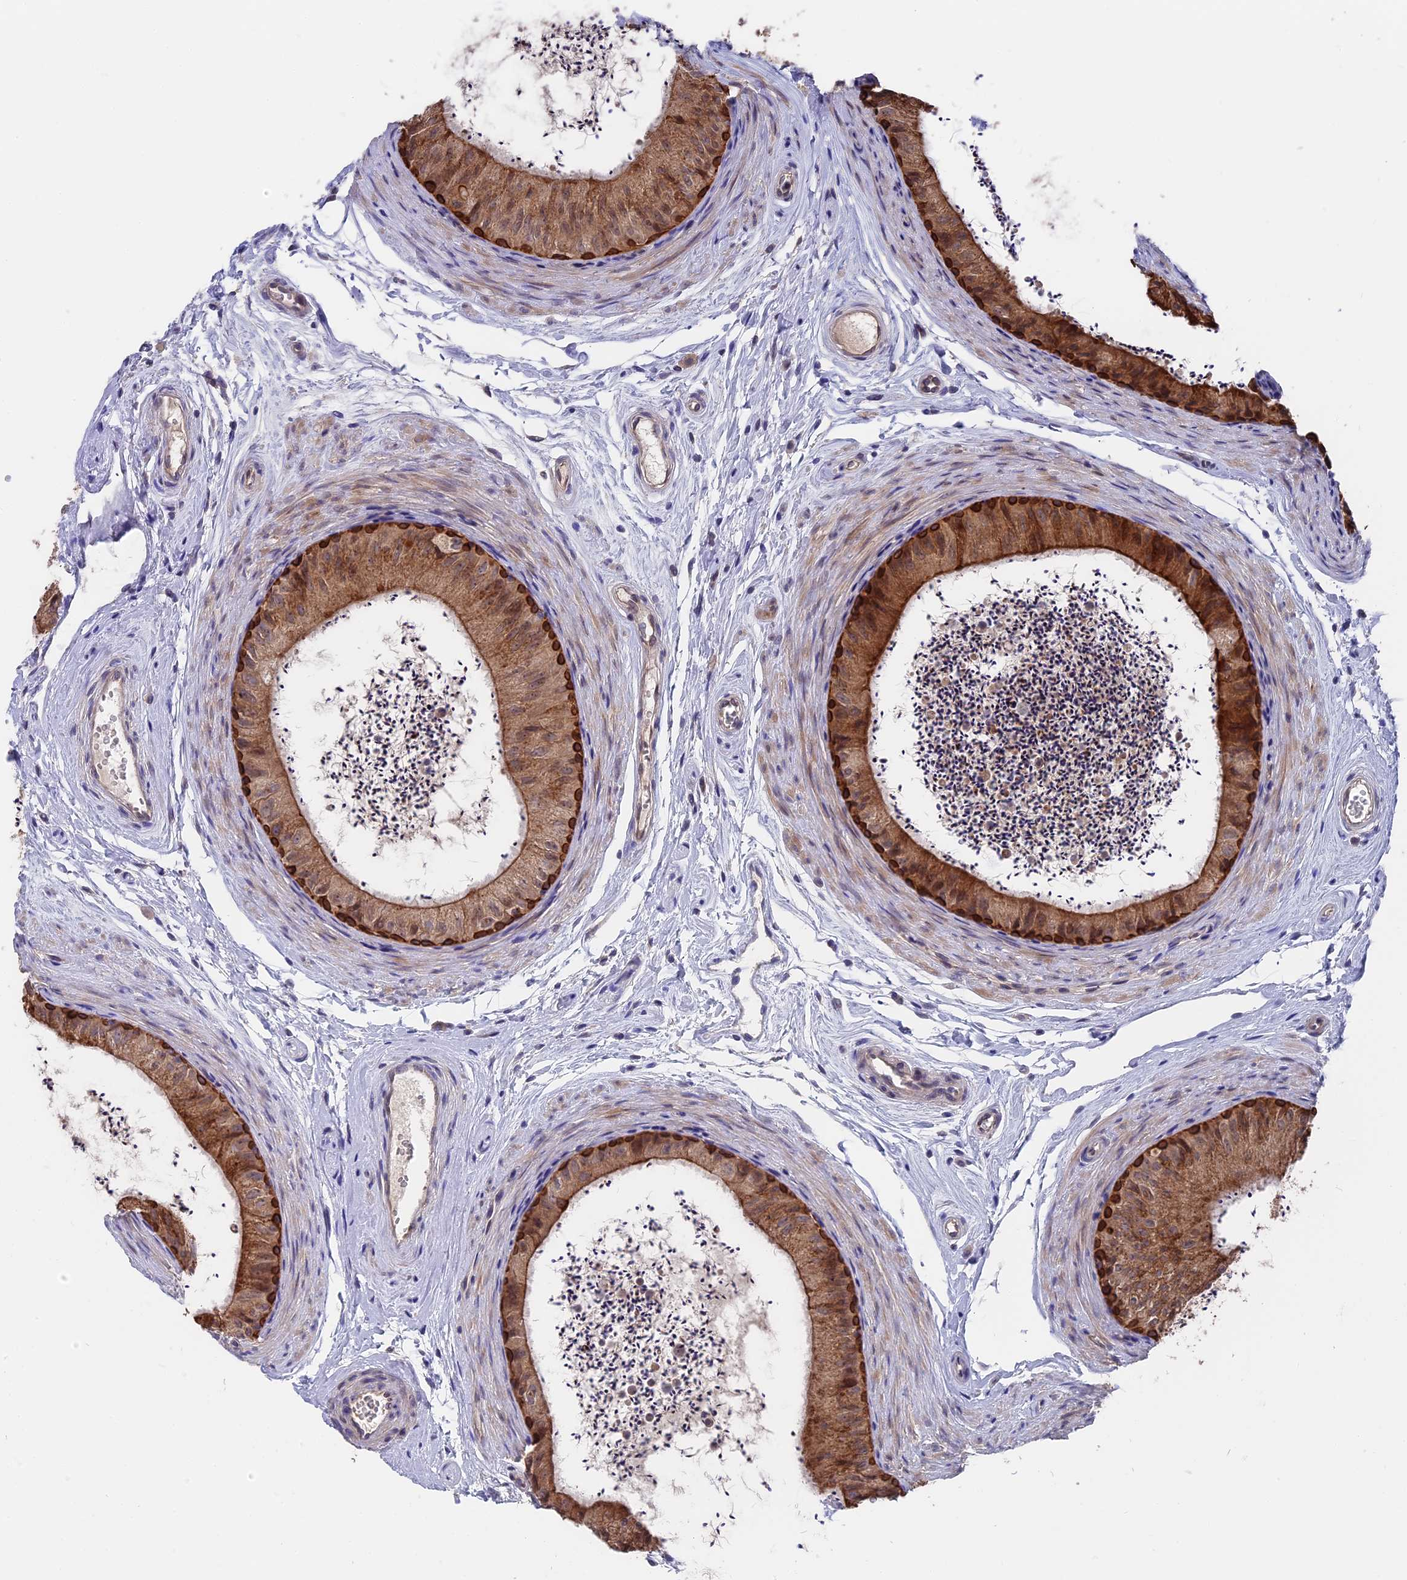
{"staining": {"intensity": "strong", "quantity": ">75%", "location": "cytoplasmic/membranous"}, "tissue": "epididymis", "cell_type": "Glandular cells", "image_type": "normal", "snomed": [{"axis": "morphology", "description": "Normal tissue, NOS"}, {"axis": "topography", "description": "Epididymis"}], "caption": "Immunohistochemistry staining of unremarkable epididymis, which demonstrates high levels of strong cytoplasmic/membranous staining in approximately >75% of glandular cells indicating strong cytoplasmic/membranous protein staining. The staining was performed using DAB (brown) for protein detection and nuclei were counterstained in hematoxylin (blue).", "gene": "ZCCHC2", "patient": {"sex": "male", "age": 56}}